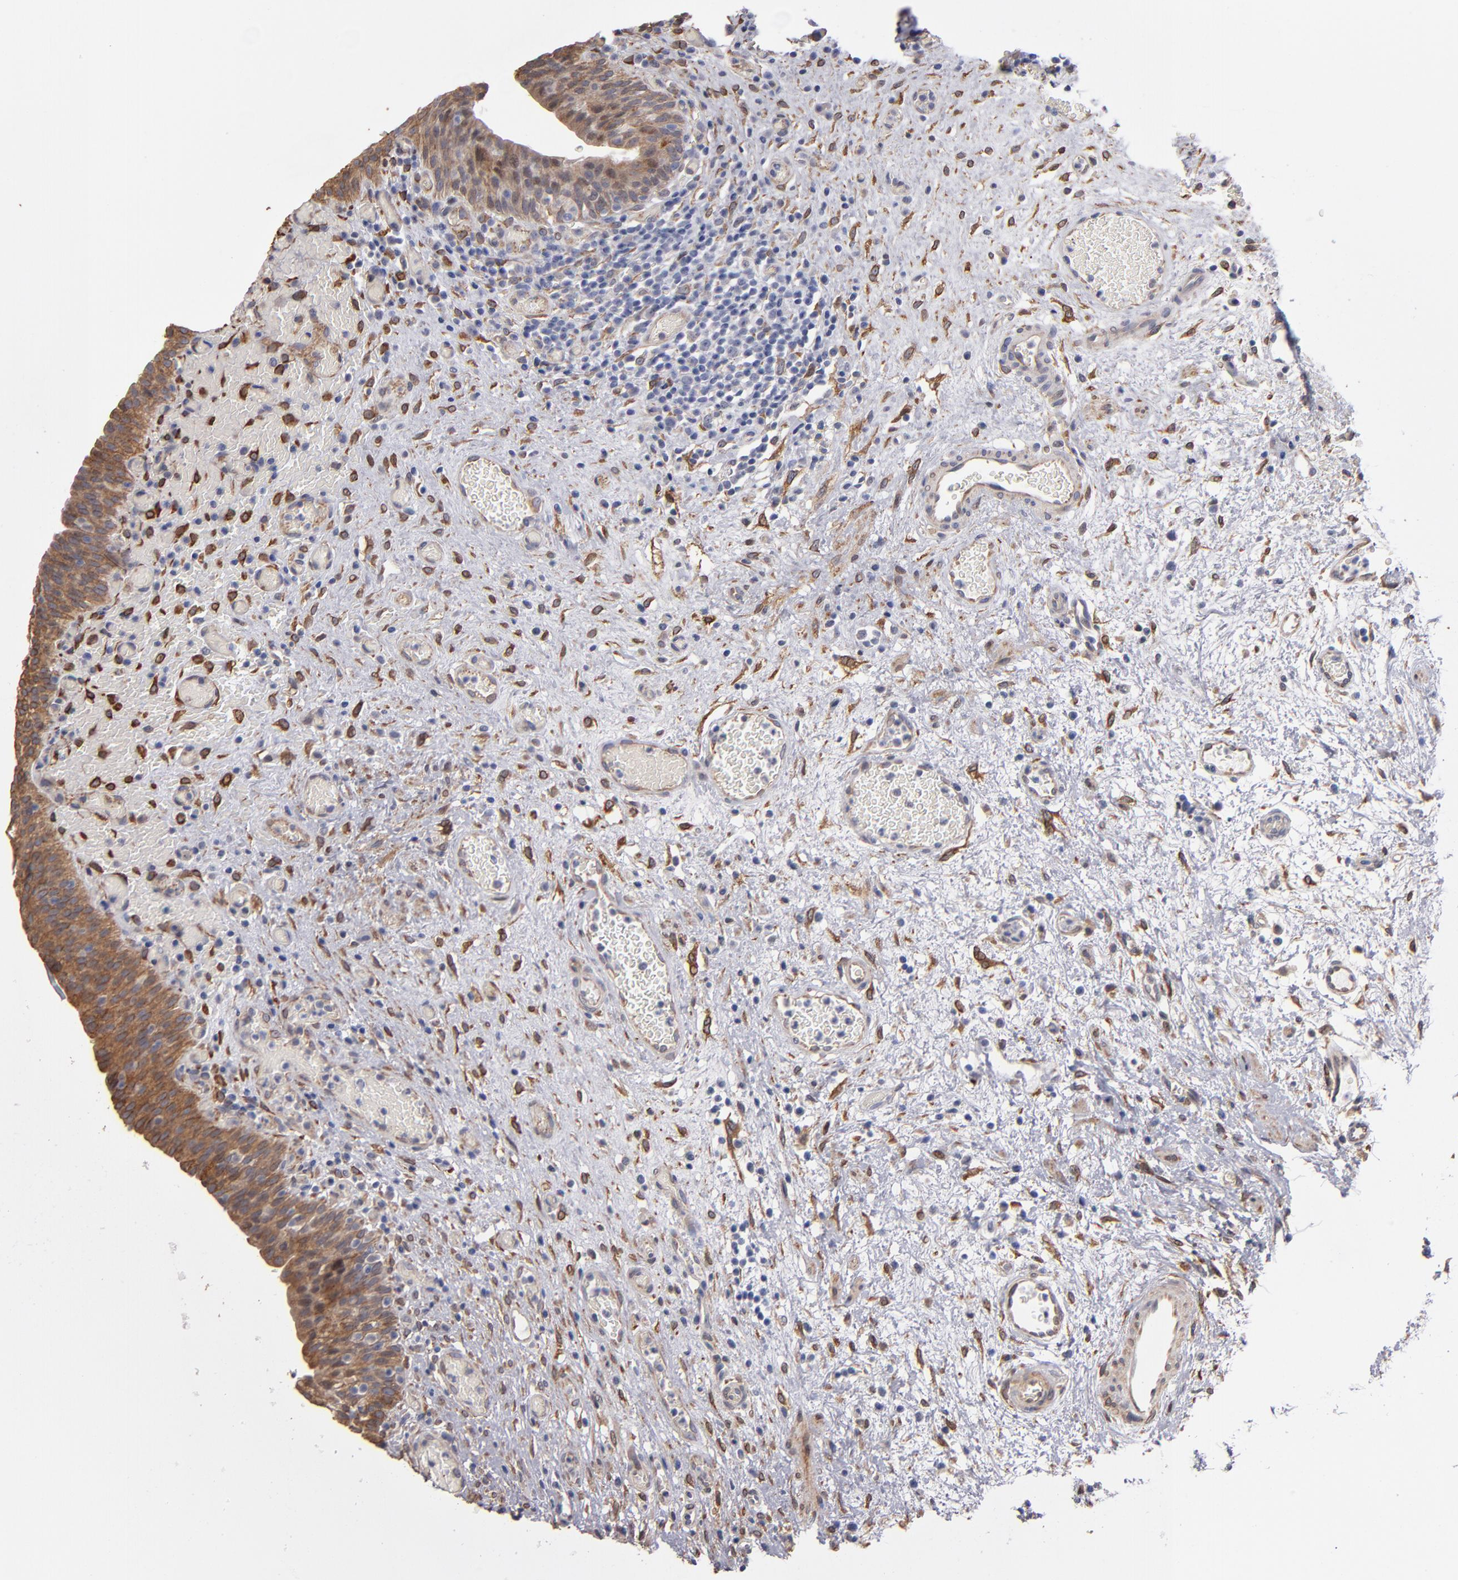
{"staining": {"intensity": "moderate", "quantity": ">75%", "location": "cytoplasmic/membranous"}, "tissue": "urinary bladder", "cell_type": "Urothelial cells", "image_type": "normal", "snomed": [{"axis": "morphology", "description": "Normal tissue, NOS"}, {"axis": "morphology", "description": "Urothelial carcinoma, High grade"}, {"axis": "topography", "description": "Urinary bladder"}], "caption": "A medium amount of moderate cytoplasmic/membranous staining is appreciated in about >75% of urothelial cells in benign urinary bladder. Nuclei are stained in blue.", "gene": "PGRMC1", "patient": {"sex": "male", "age": 51}}